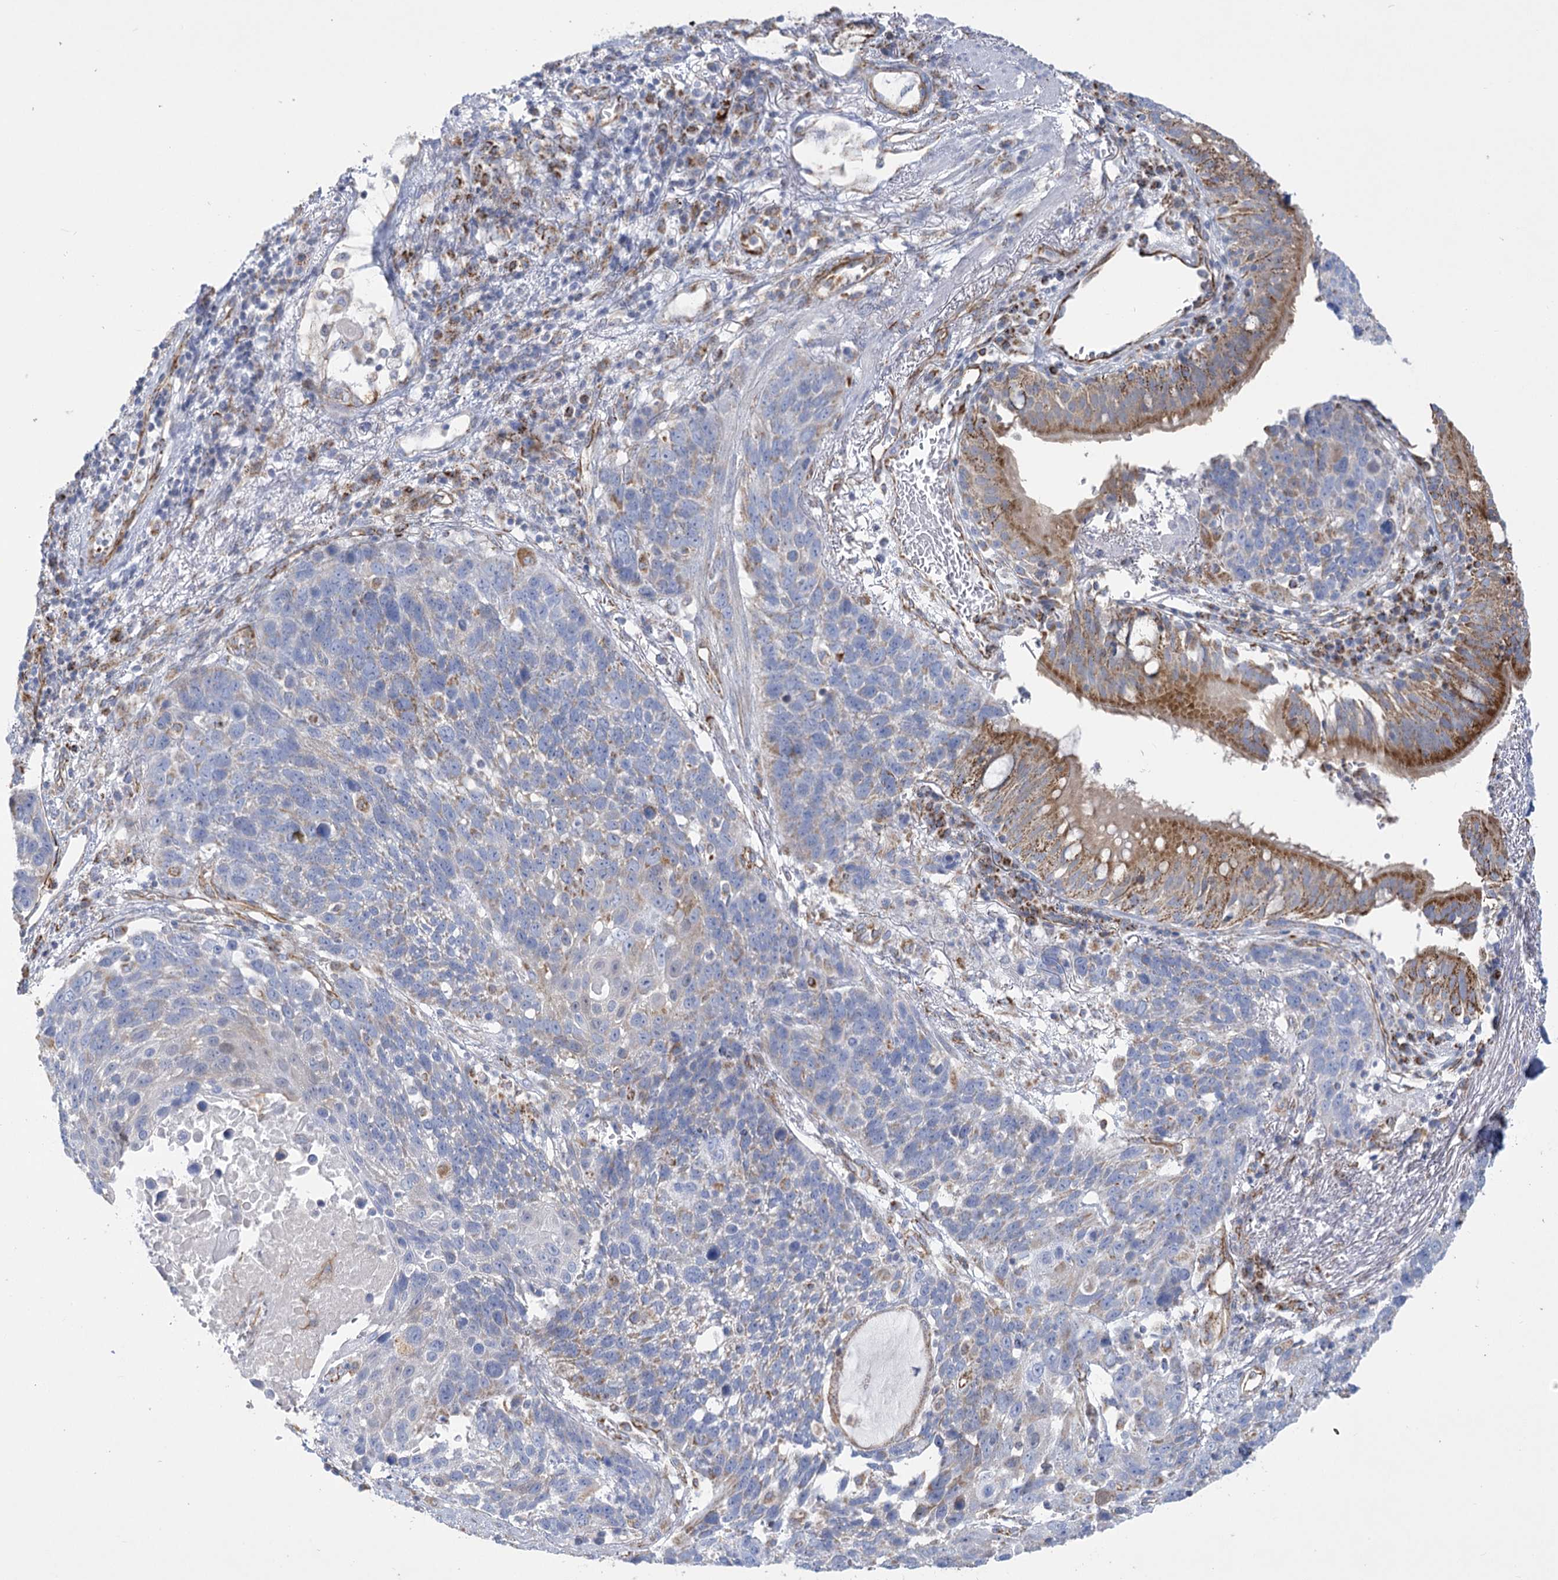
{"staining": {"intensity": "weak", "quantity": "<25%", "location": "cytoplasmic/membranous"}, "tissue": "lung cancer", "cell_type": "Tumor cells", "image_type": "cancer", "snomed": [{"axis": "morphology", "description": "Squamous cell carcinoma, NOS"}, {"axis": "topography", "description": "Lung"}], "caption": "Lung squamous cell carcinoma stained for a protein using immunohistochemistry (IHC) shows no positivity tumor cells.", "gene": "DHTKD1", "patient": {"sex": "male", "age": 66}}